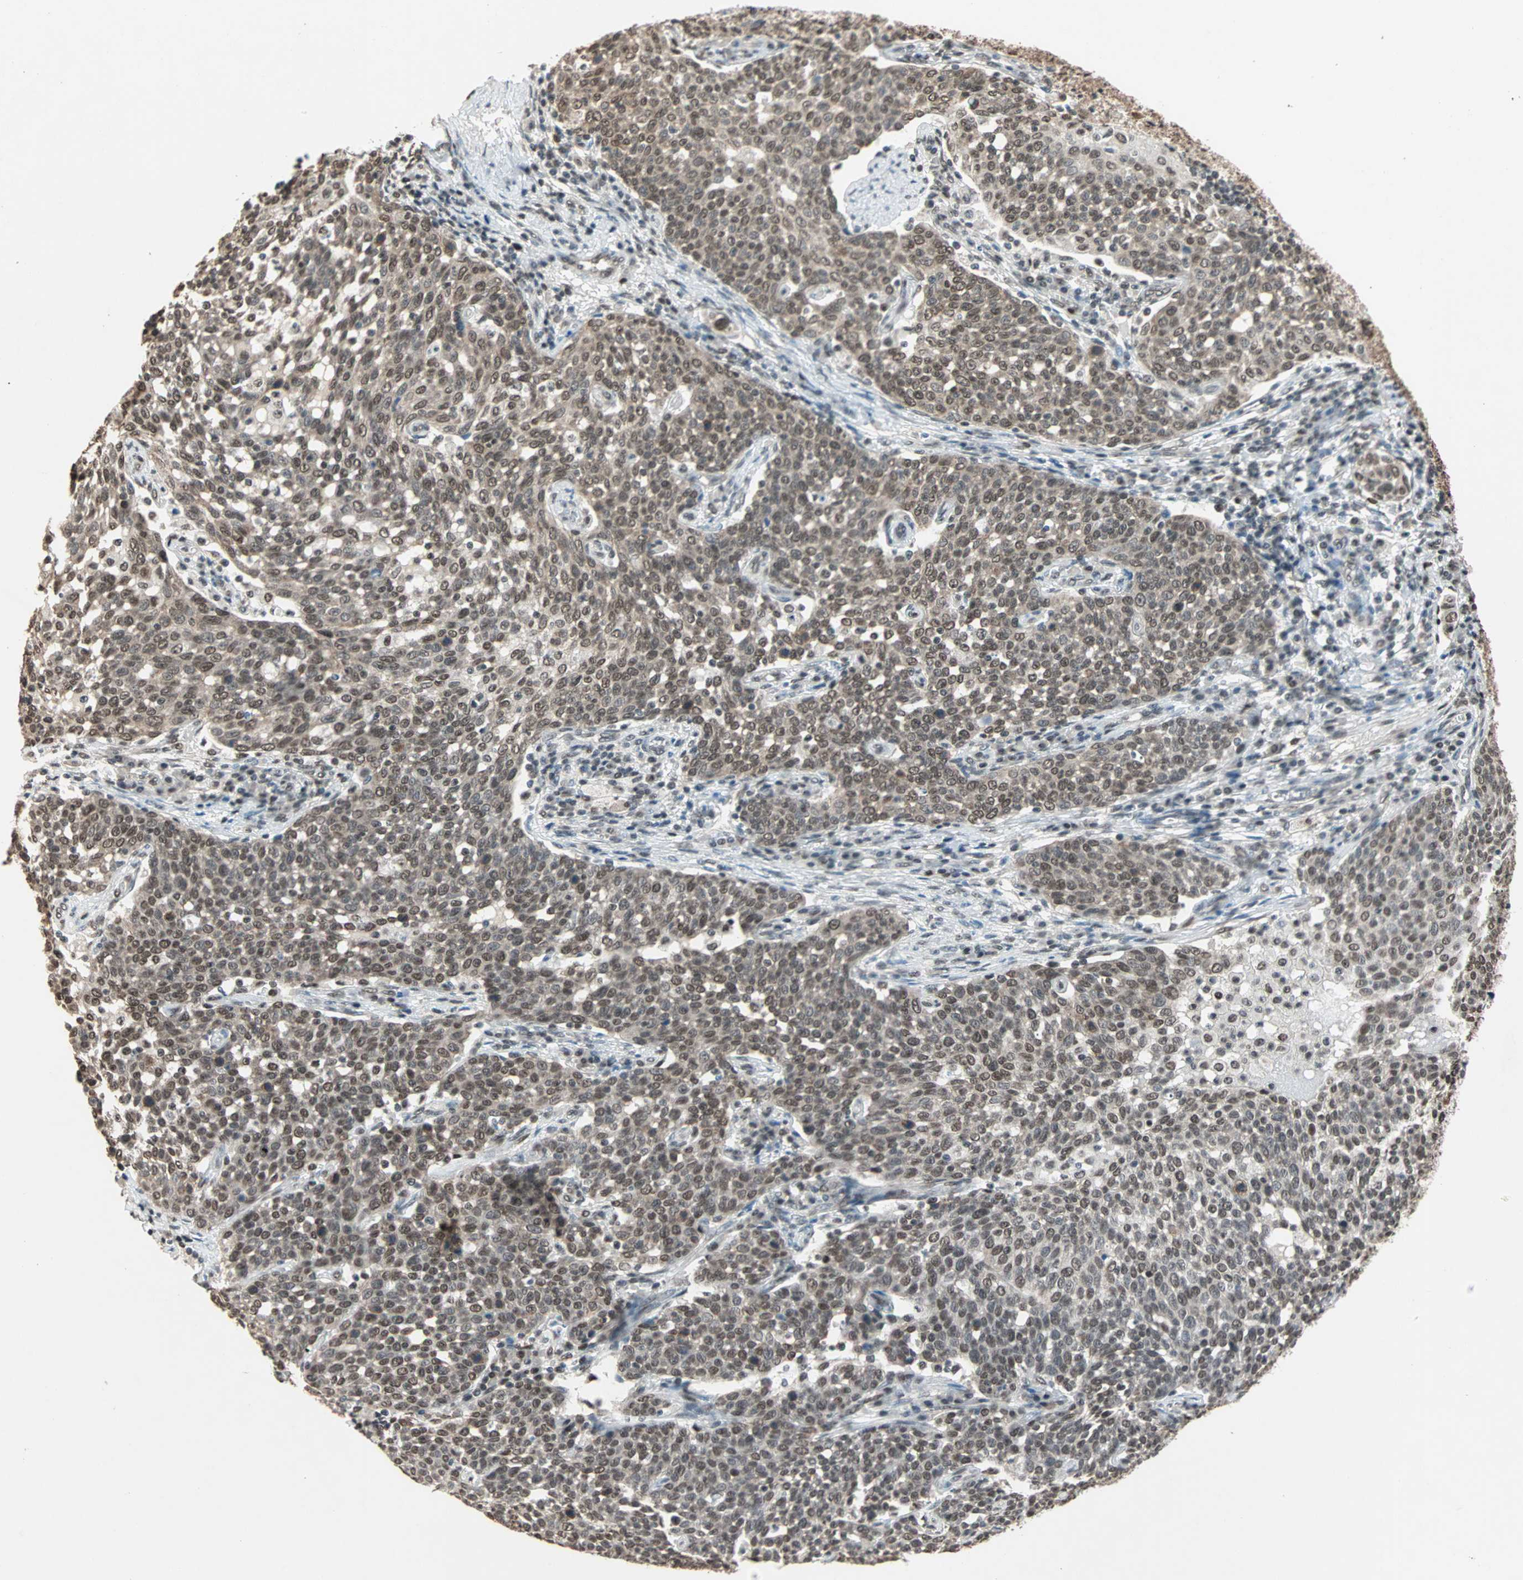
{"staining": {"intensity": "moderate", "quantity": ">75%", "location": "nuclear"}, "tissue": "cervical cancer", "cell_type": "Tumor cells", "image_type": "cancer", "snomed": [{"axis": "morphology", "description": "Squamous cell carcinoma, NOS"}, {"axis": "topography", "description": "Cervix"}], "caption": "Immunohistochemistry micrograph of neoplastic tissue: human cervical squamous cell carcinoma stained using IHC shows medium levels of moderate protein expression localized specifically in the nuclear of tumor cells, appearing as a nuclear brown color.", "gene": "DAZAP1", "patient": {"sex": "female", "age": 34}}